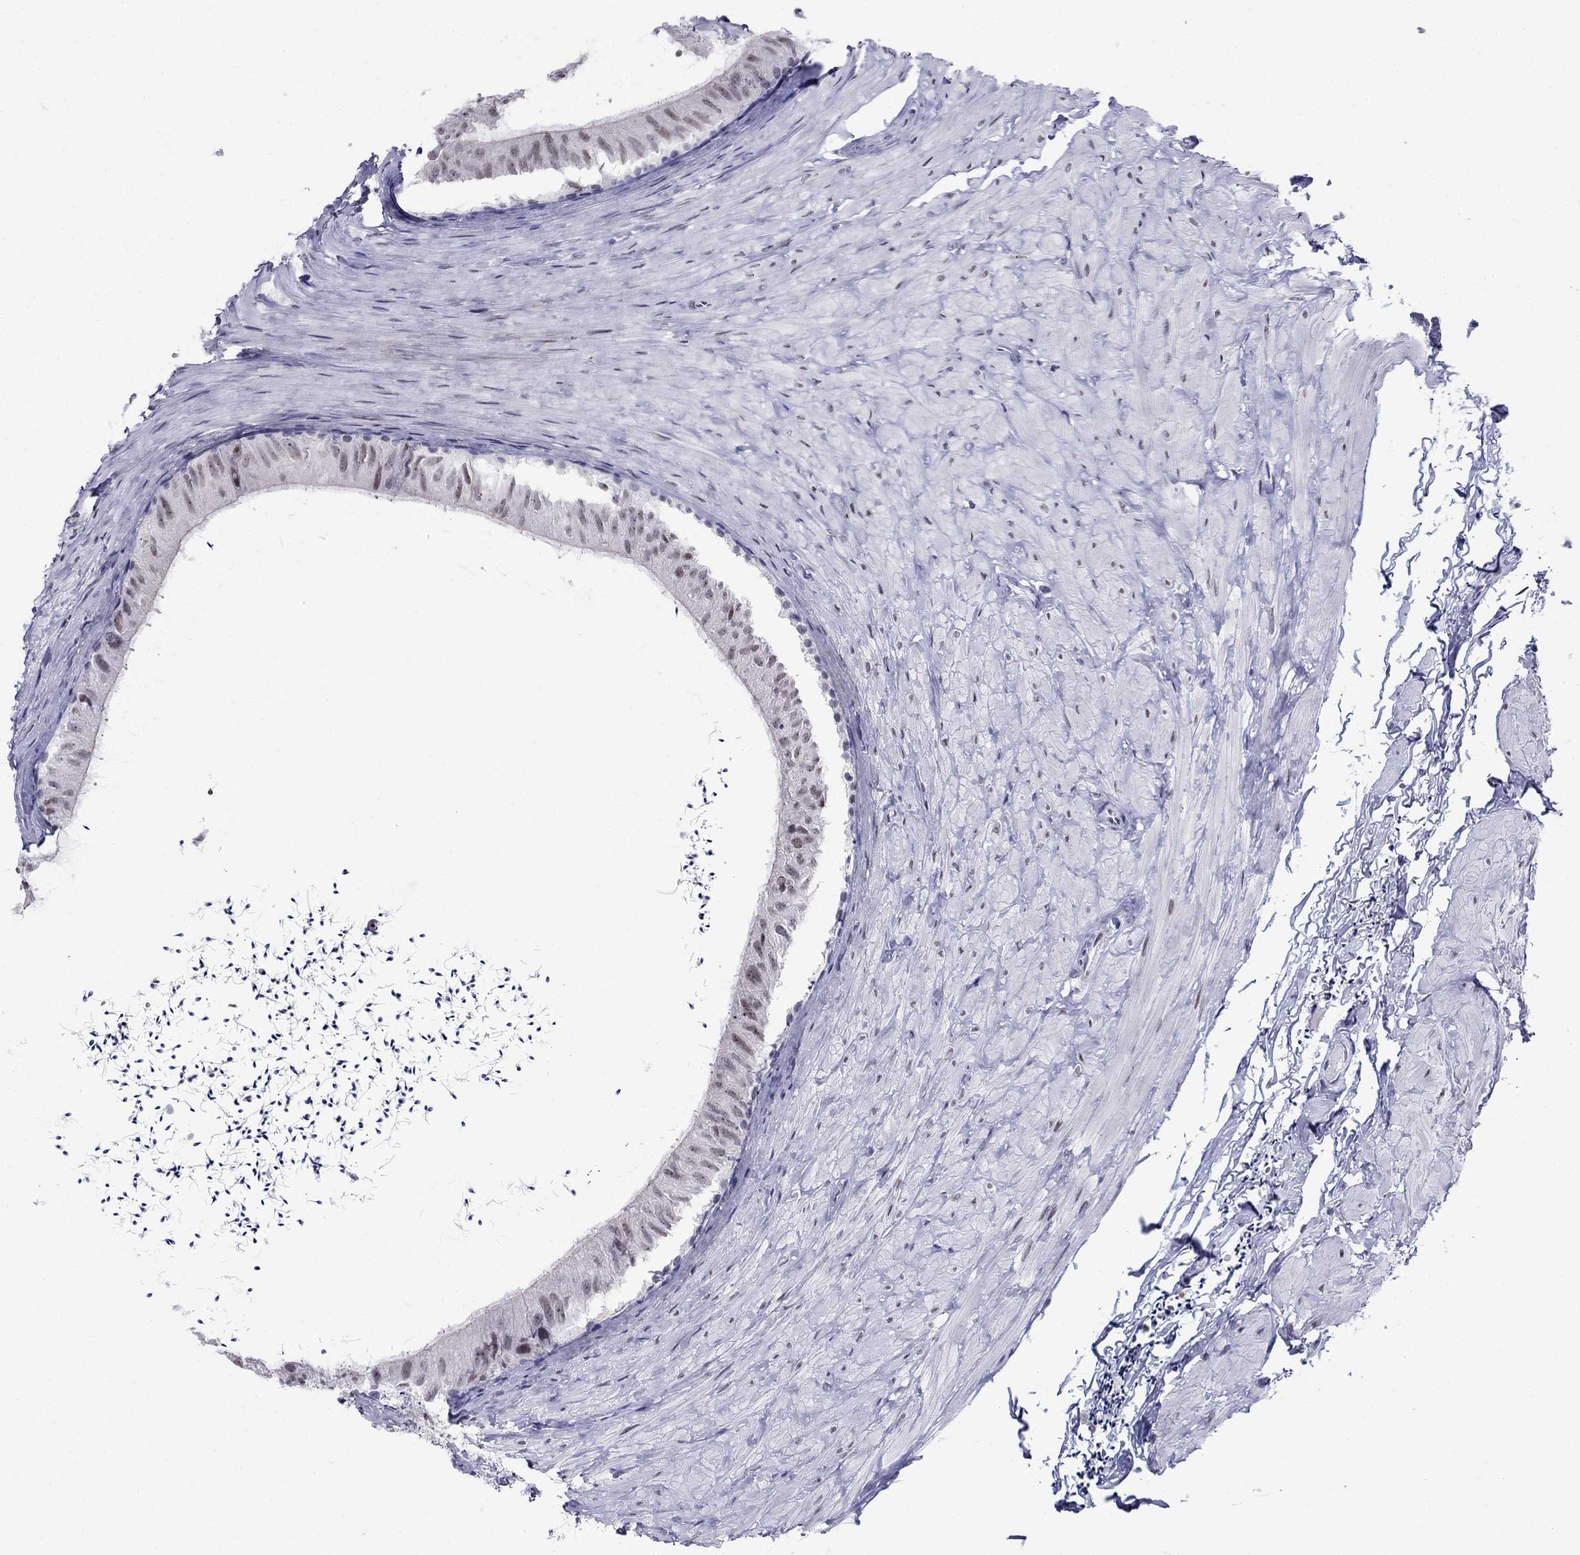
{"staining": {"intensity": "weak", "quantity": "<25%", "location": "nuclear"}, "tissue": "epididymis", "cell_type": "Glandular cells", "image_type": "normal", "snomed": [{"axis": "morphology", "description": "Normal tissue, NOS"}, {"axis": "topography", "description": "Epididymis"}], "caption": "An immunohistochemistry (IHC) micrograph of normal epididymis is shown. There is no staining in glandular cells of epididymis. The staining is performed using DAB (3,3'-diaminobenzidine) brown chromogen with nuclei counter-stained in using hematoxylin.", "gene": "PPM1G", "patient": {"sex": "male", "age": 32}}